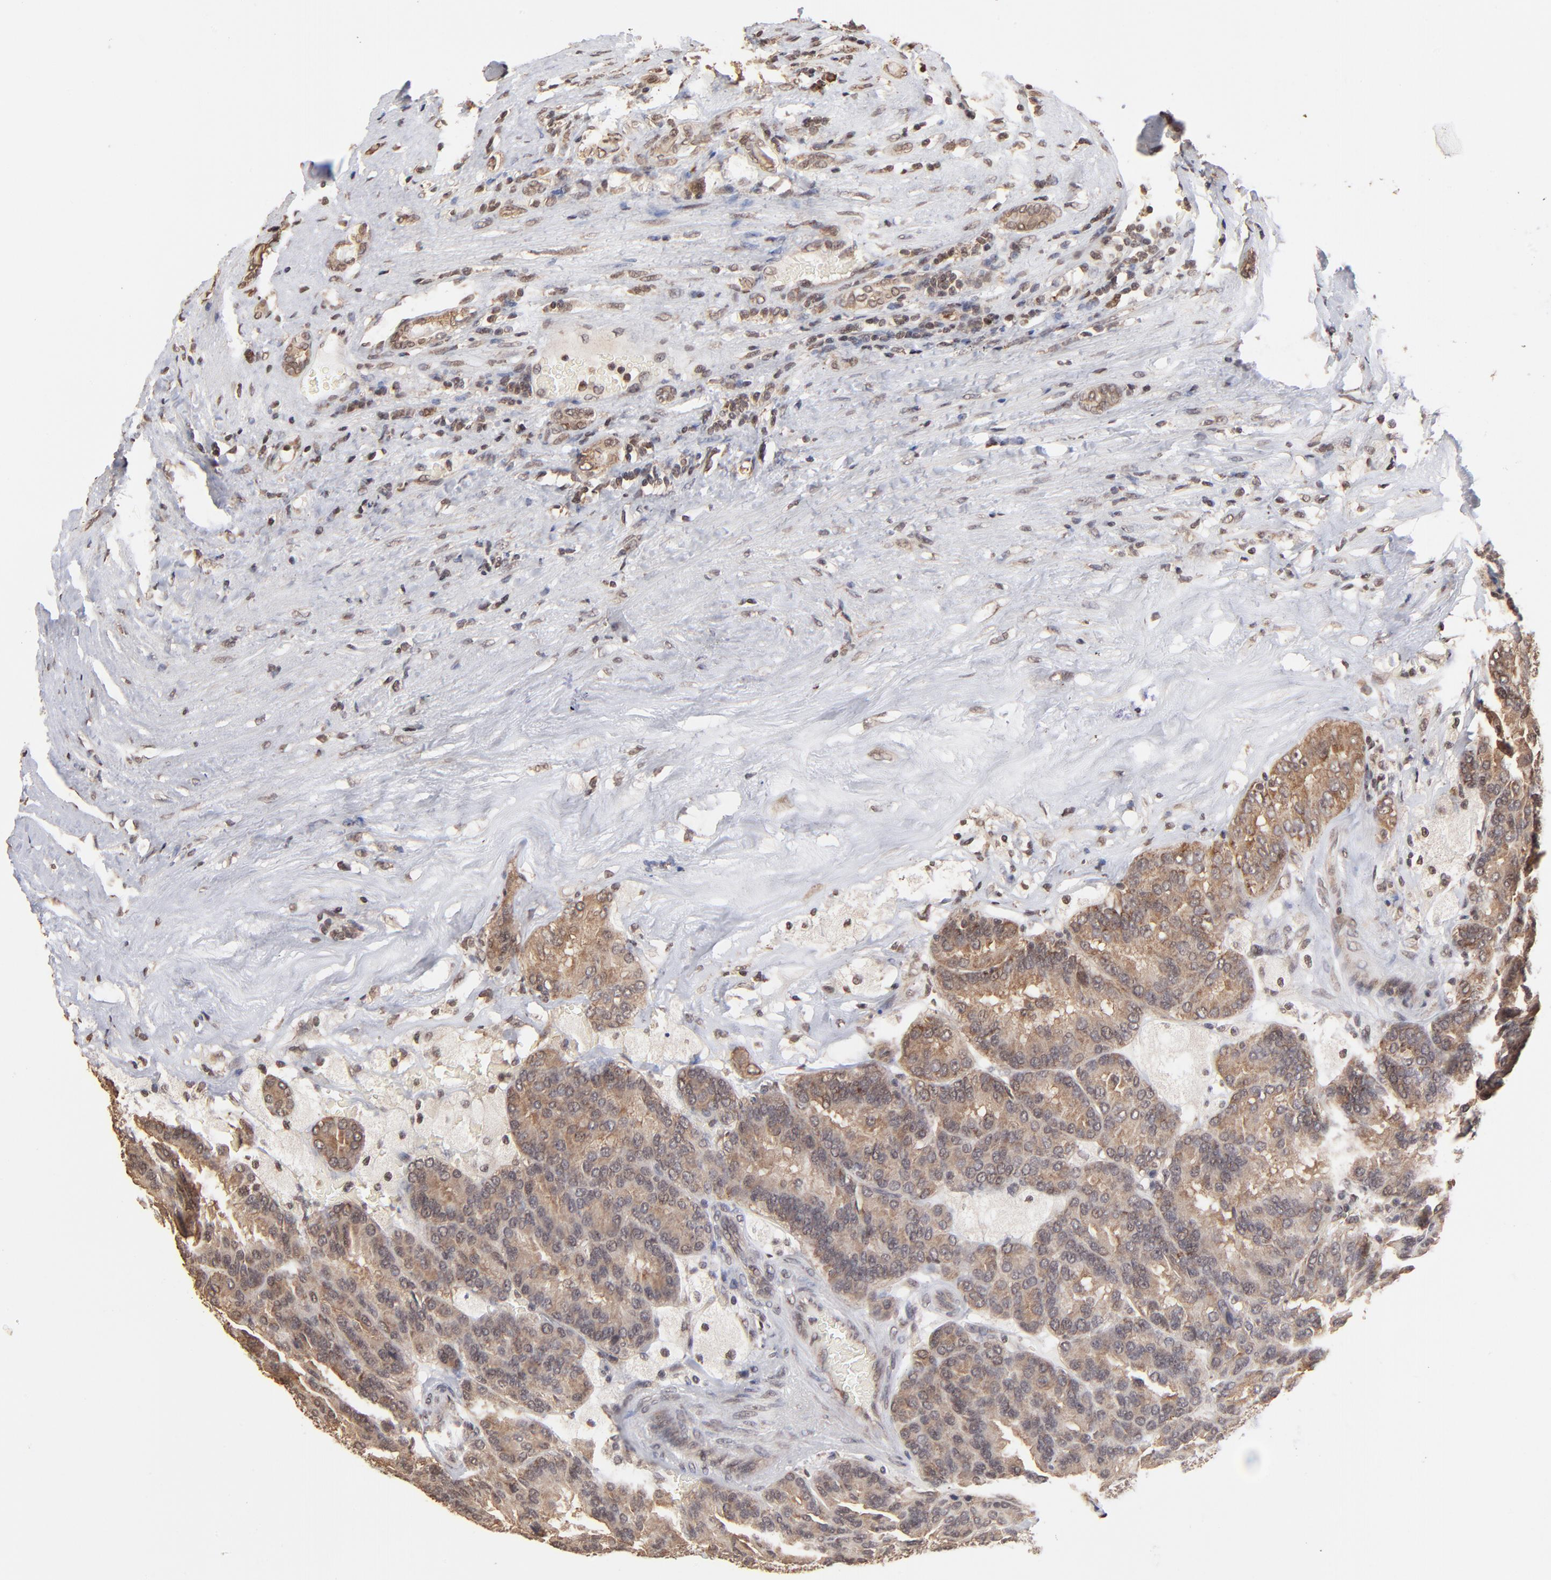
{"staining": {"intensity": "moderate", "quantity": ">75%", "location": "cytoplasmic/membranous"}, "tissue": "renal cancer", "cell_type": "Tumor cells", "image_type": "cancer", "snomed": [{"axis": "morphology", "description": "Adenocarcinoma, NOS"}, {"axis": "topography", "description": "Kidney"}], "caption": "An IHC histopathology image of tumor tissue is shown. Protein staining in brown highlights moderate cytoplasmic/membranous positivity in renal adenocarcinoma within tumor cells.", "gene": "BRPF1", "patient": {"sex": "male", "age": 46}}